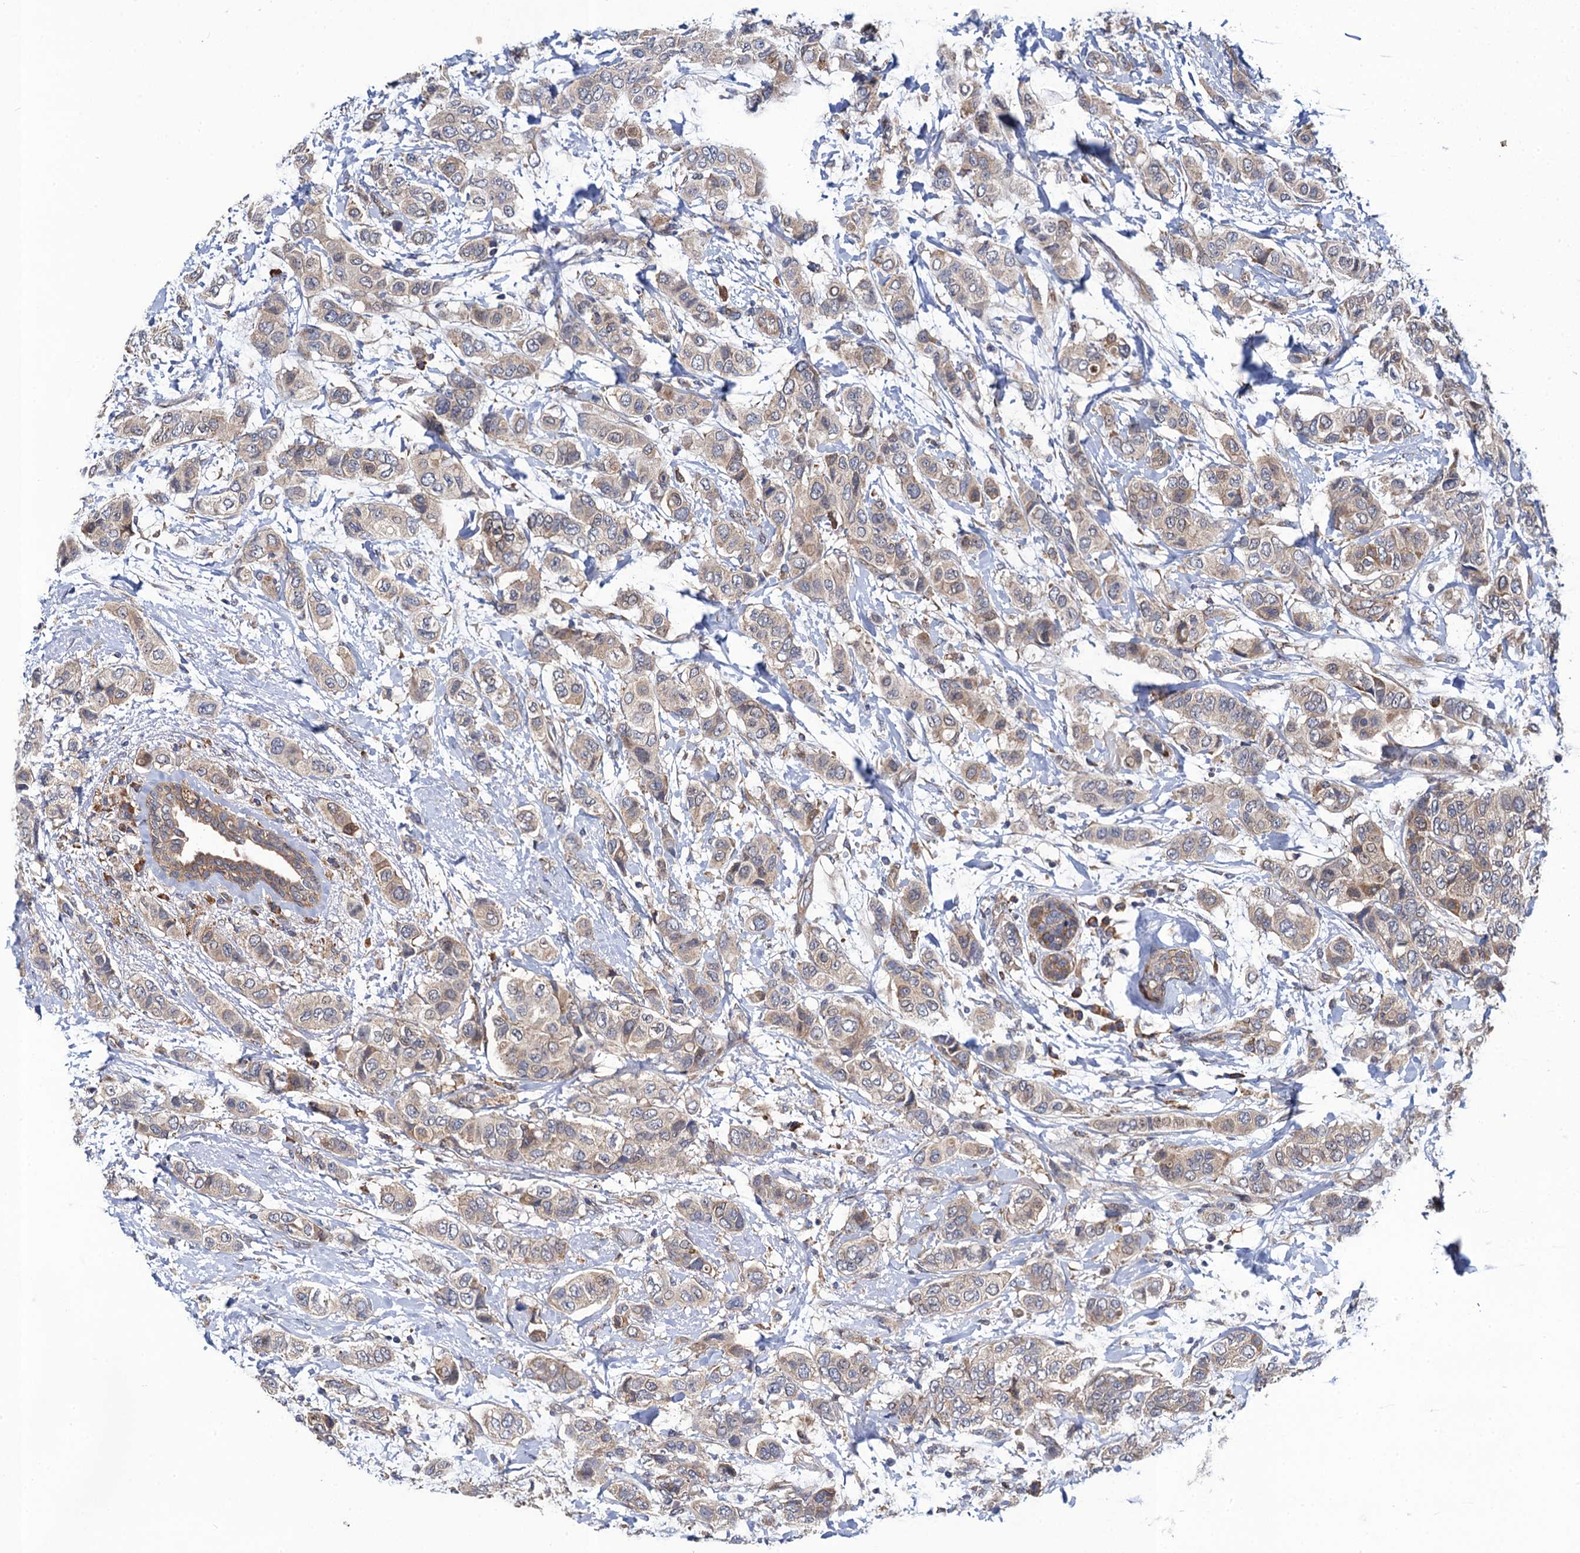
{"staining": {"intensity": "weak", "quantity": "25%-75%", "location": "cytoplasmic/membranous"}, "tissue": "breast cancer", "cell_type": "Tumor cells", "image_type": "cancer", "snomed": [{"axis": "morphology", "description": "Lobular carcinoma"}, {"axis": "topography", "description": "Breast"}], "caption": "Protein analysis of breast cancer (lobular carcinoma) tissue exhibits weak cytoplasmic/membranous positivity in approximately 25%-75% of tumor cells.", "gene": "PGLS", "patient": {"sex": "female", "age": 51}}